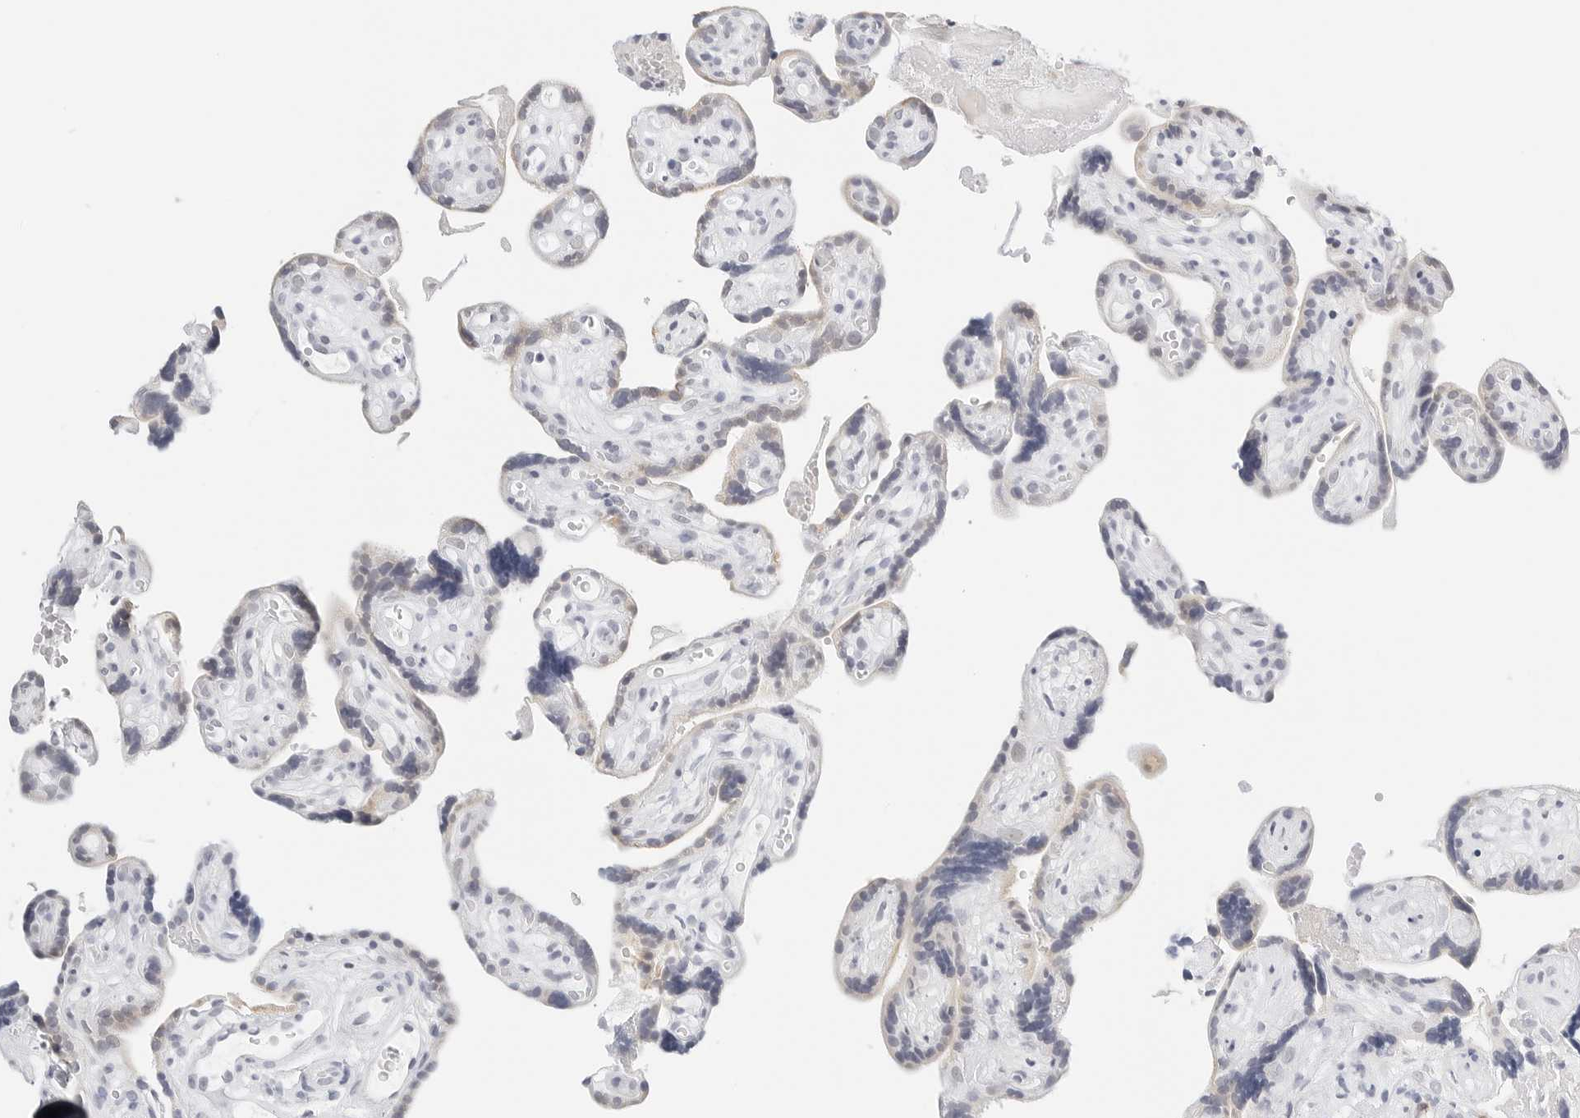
{"staining": {"intensity": "weak", "quantity": ">75%", "location": "cytoplasmic/membranous"}, "tissue": "placenta", "cell_type": "Decidual cells", "image_type": "normal", "snomed": [{"axis": "morphology", "description": "Normal tissue, NOS"}, {"axis": "topography", "description": "Placenta"}], "caption": "Normal placenta exhibits weak cytoplasmic/membranous staining in approximately >75% of decidual cells Using DAB (3,3'-diaminobenzidine) (brown) and hematoxylin (blue) stains, captured at high magnification using brightfield microscopy..", "gene": "CD22", "patient": {"sex": "female", "age": 30}}